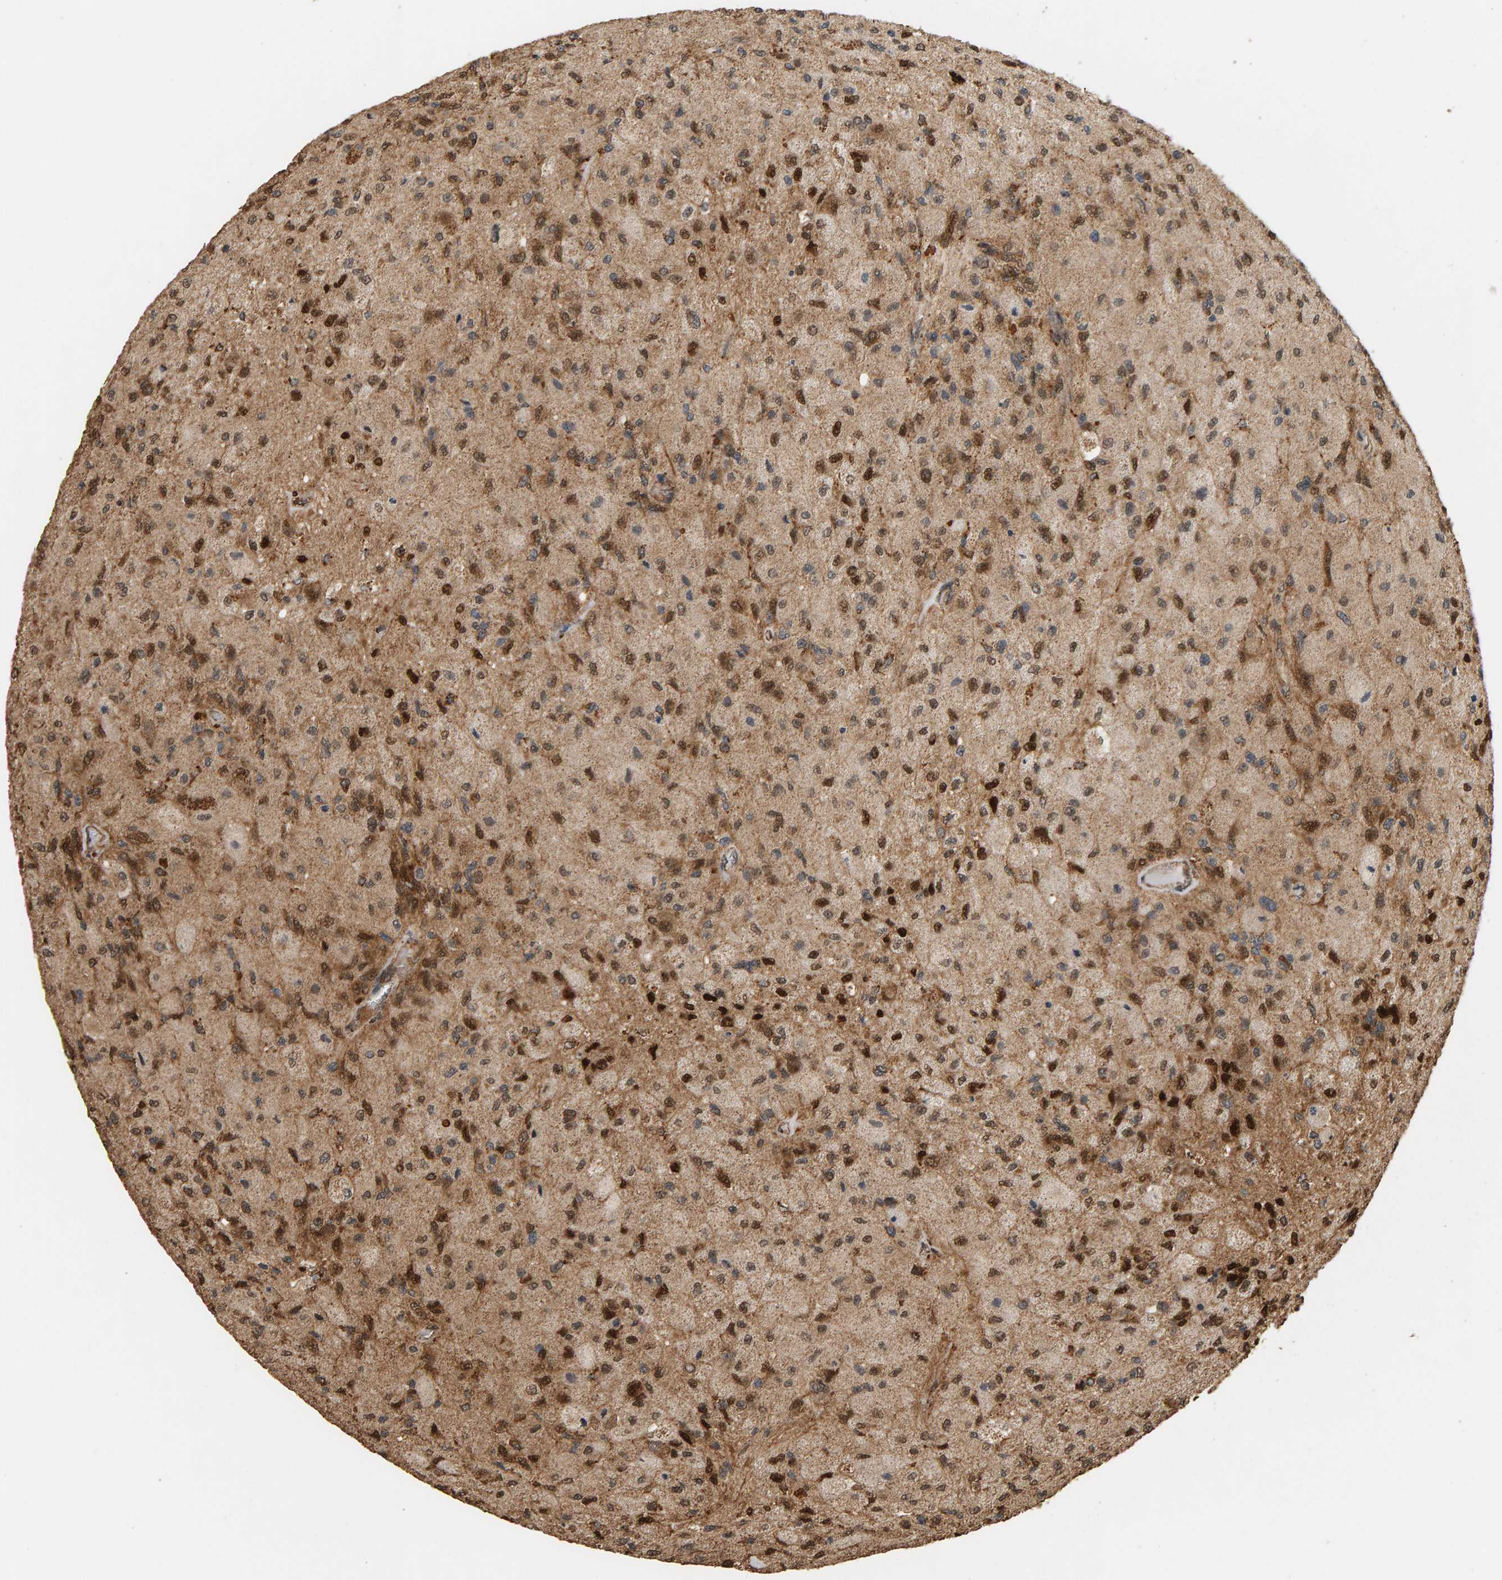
{"staining": {"intensity": "strong", "quantity": ">75%", "location": "cytoplasmic/membranous,nuclear"}, "tissue": "glioma", "cell_type": "Tumor cells", "image_type": "cancer", "snomed": [{"axis": "morphology", "description": "Normal tissue, NOS"}, {"axis": "morphology", "description": "Glioma, malignant, High grade"}, {"axis": "topography", "description": "Cerebral cortex"}], "caption": "DAB immunohistochemical staining of glioma reveals strong cytoplasmic/membranous and nuclear protein staining in about >75% of tumor cells.", "gene": "GSTK1", "patient": {"sex": "male", "age": 77}}